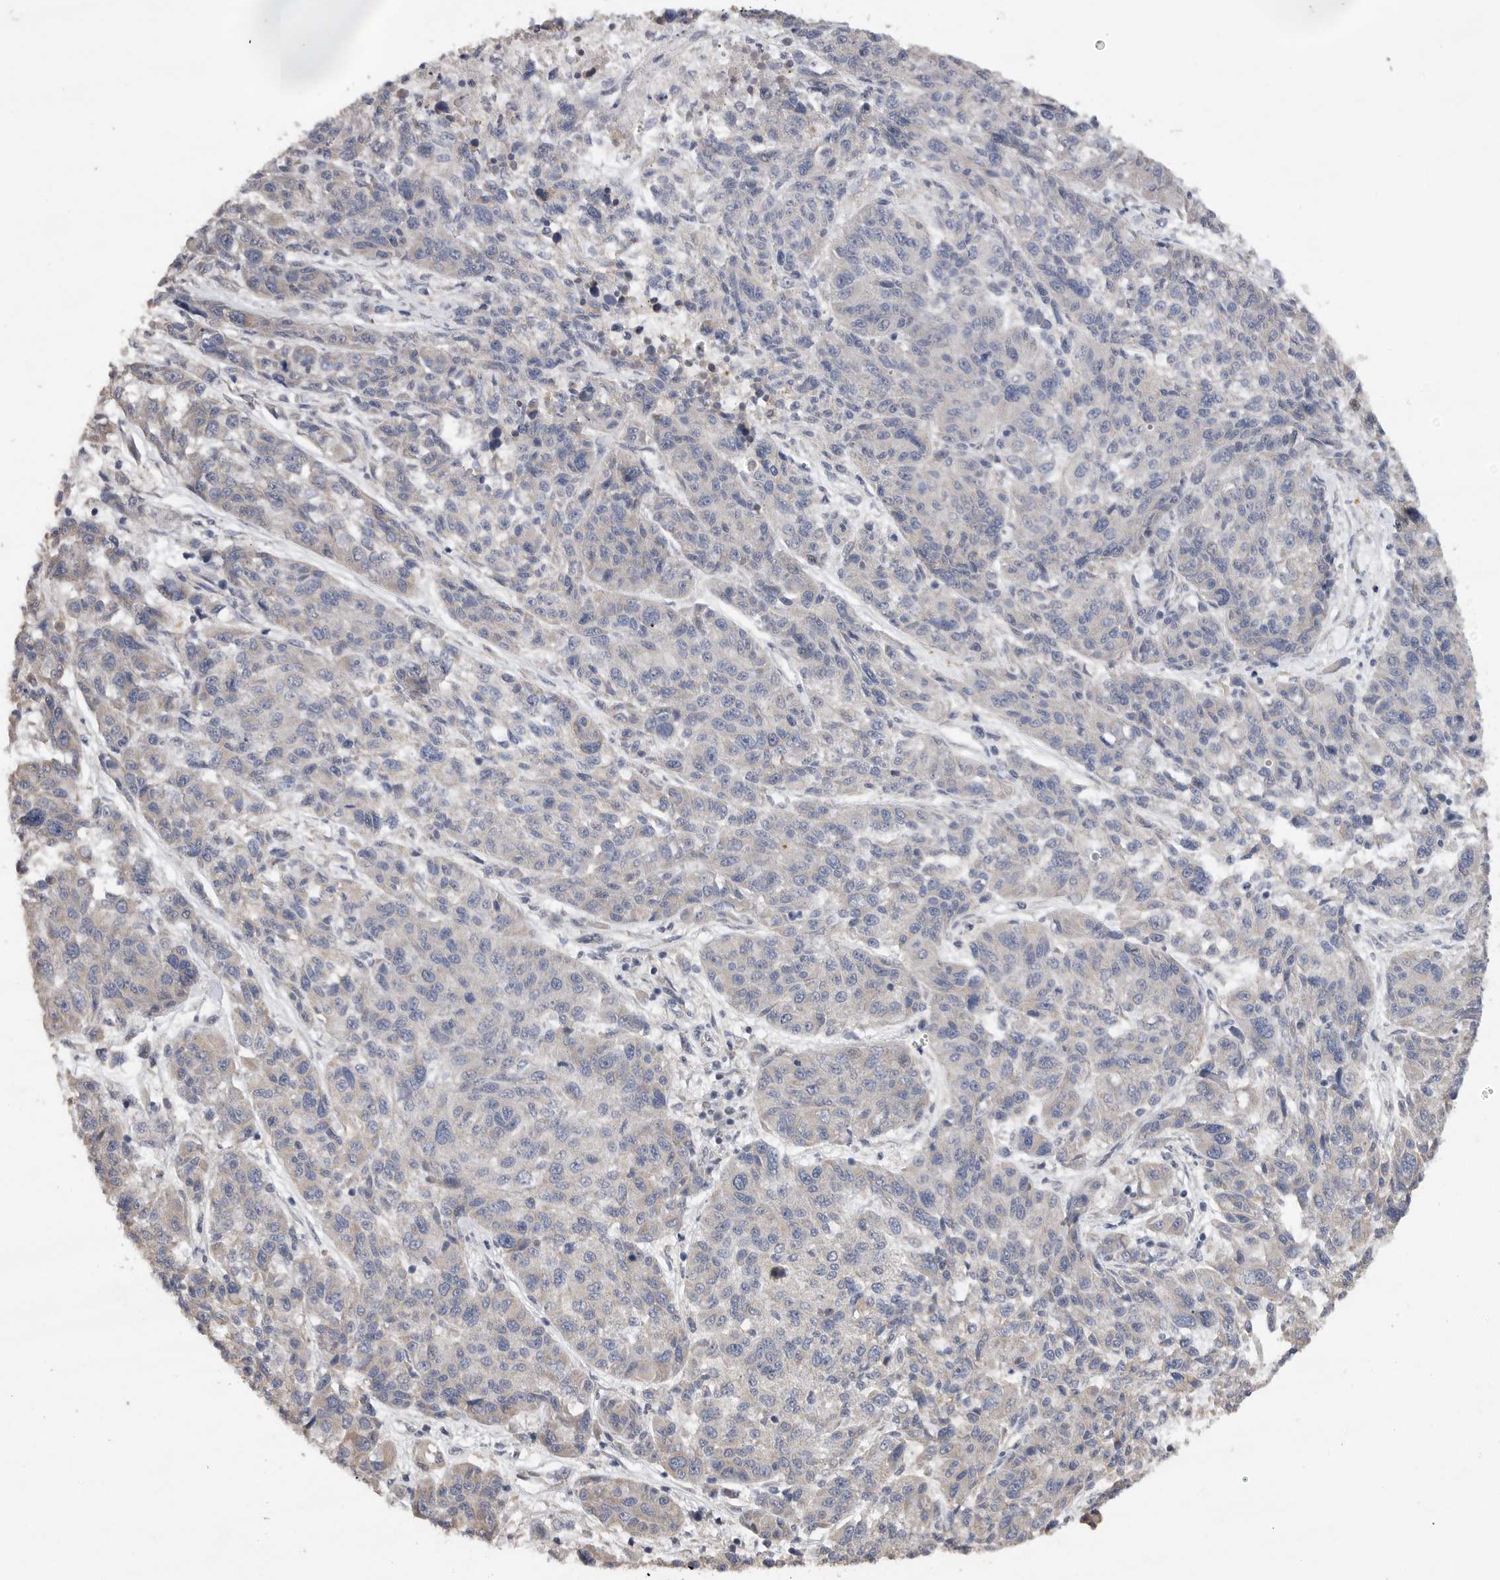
{"staining": {"intensity": "negative", "quantity": "none", "location": "none"}, "tissue": "melanoma", "cell_type": "Tumor cells", "image_type": "cancer", "snomed": [{"axis": "morphology", "description": "Malignant melanoma, NOS"}, {"axis": "topography", "description": "Skin"}], "caption": "DAB (3,3'-diaminobenzidine) immunohistochemical staining of human malignant melanoma reveals no significant staining in tumor cells.", "gene": "EDEM3", "patient": {"sex": "male", "age": 53}}